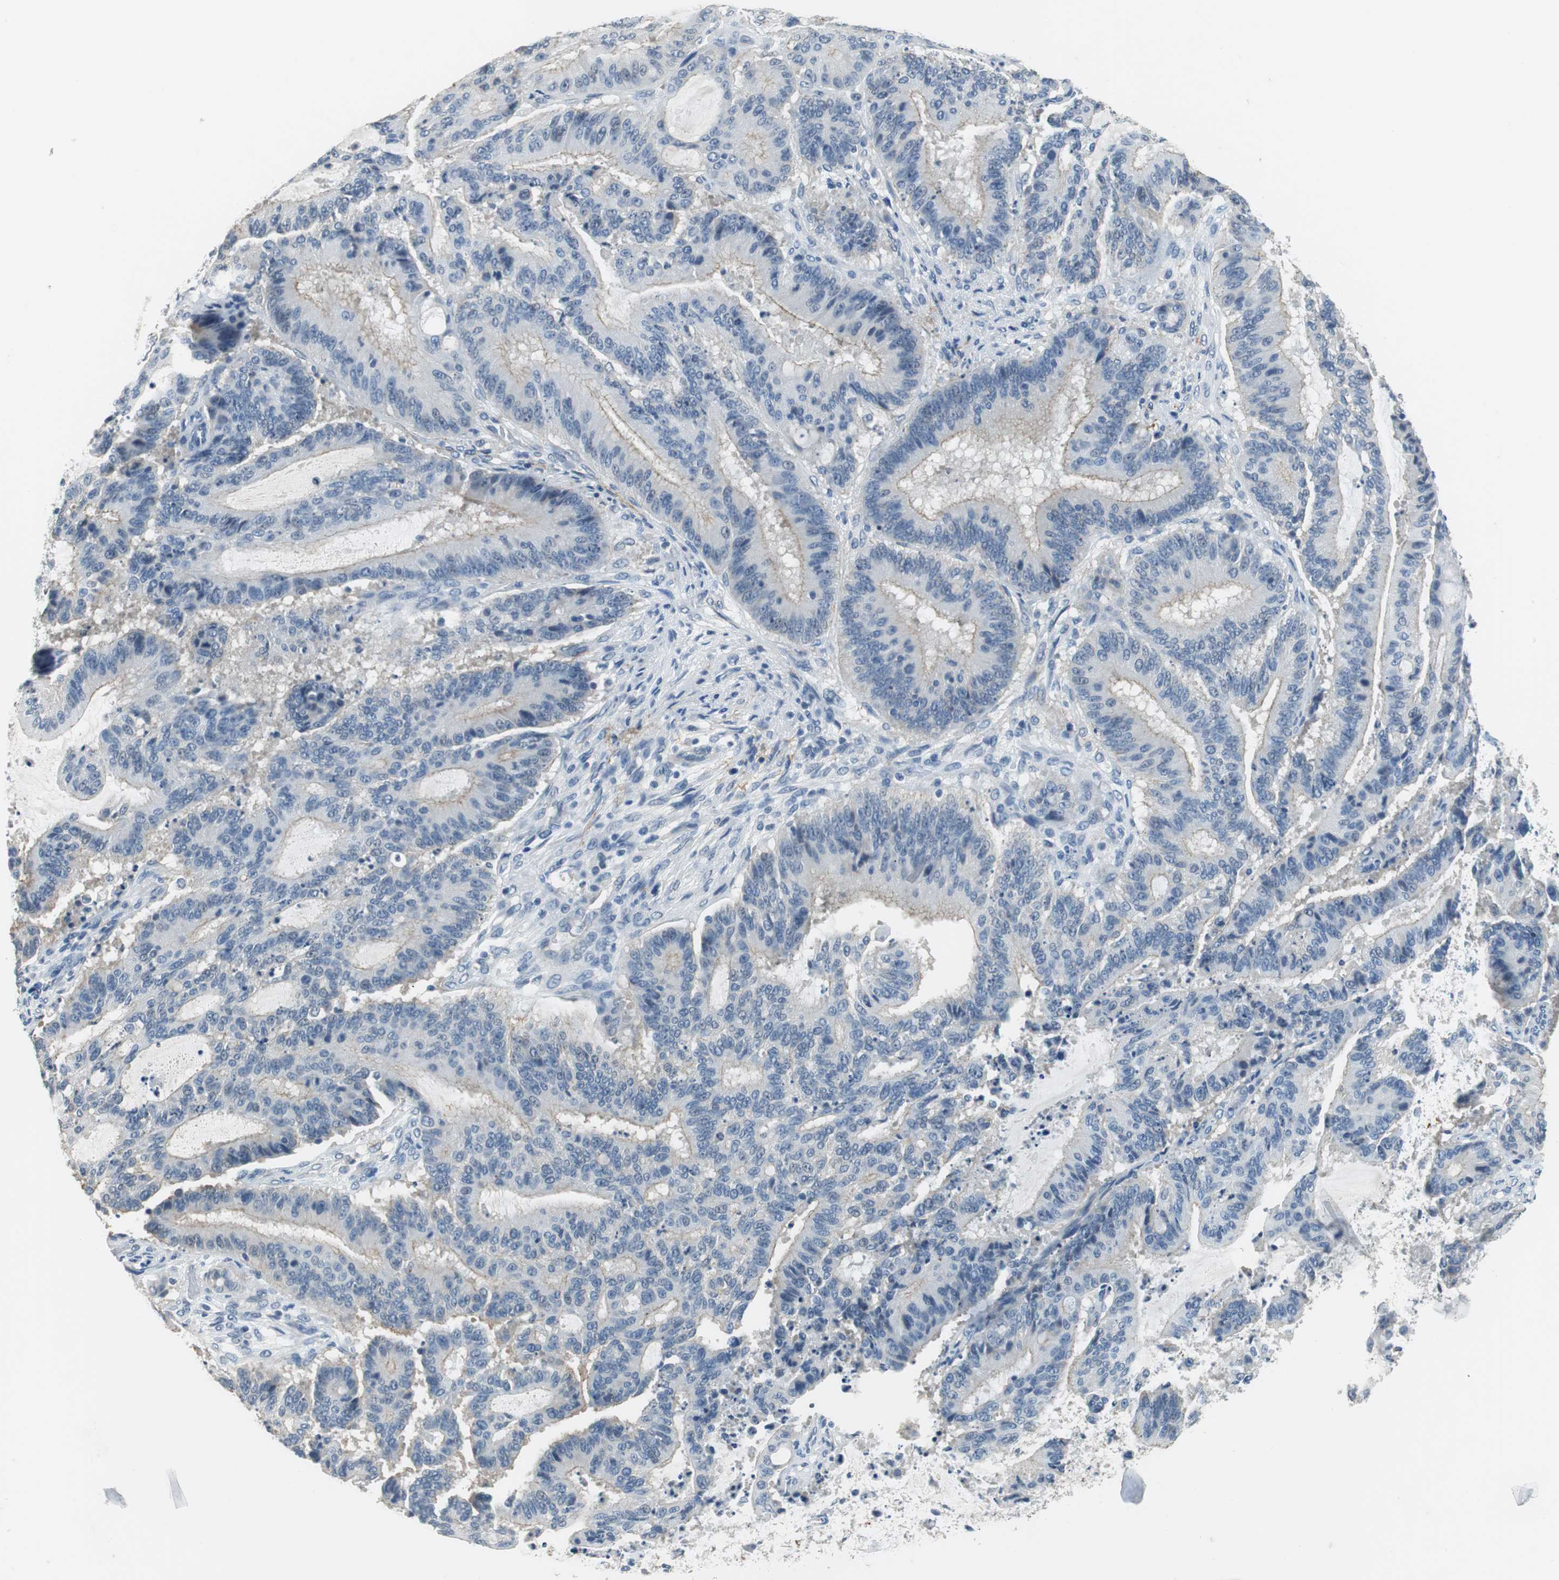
{"staining": {"intensity": "weak", "quantity": "25%-75%", "location": "cytoplasmic/membranous"}, "tissue": "liver cancer", "cell_type": "Tumor cells", "image_type": "cancer", "snomed": [{"axis": "morphology", "description": "Cholangiocarcinoma"}, {"axis": "topography", "description": "Liver"}], "caption": "Liver cholangiocarcinoma stained with a brown dye shows weak cytoplasmic/membranous positive staining in approximately 25%-75% of tumor cells.", "gene": "MUC7", "patient": {"sex": "female", "age": 73}}